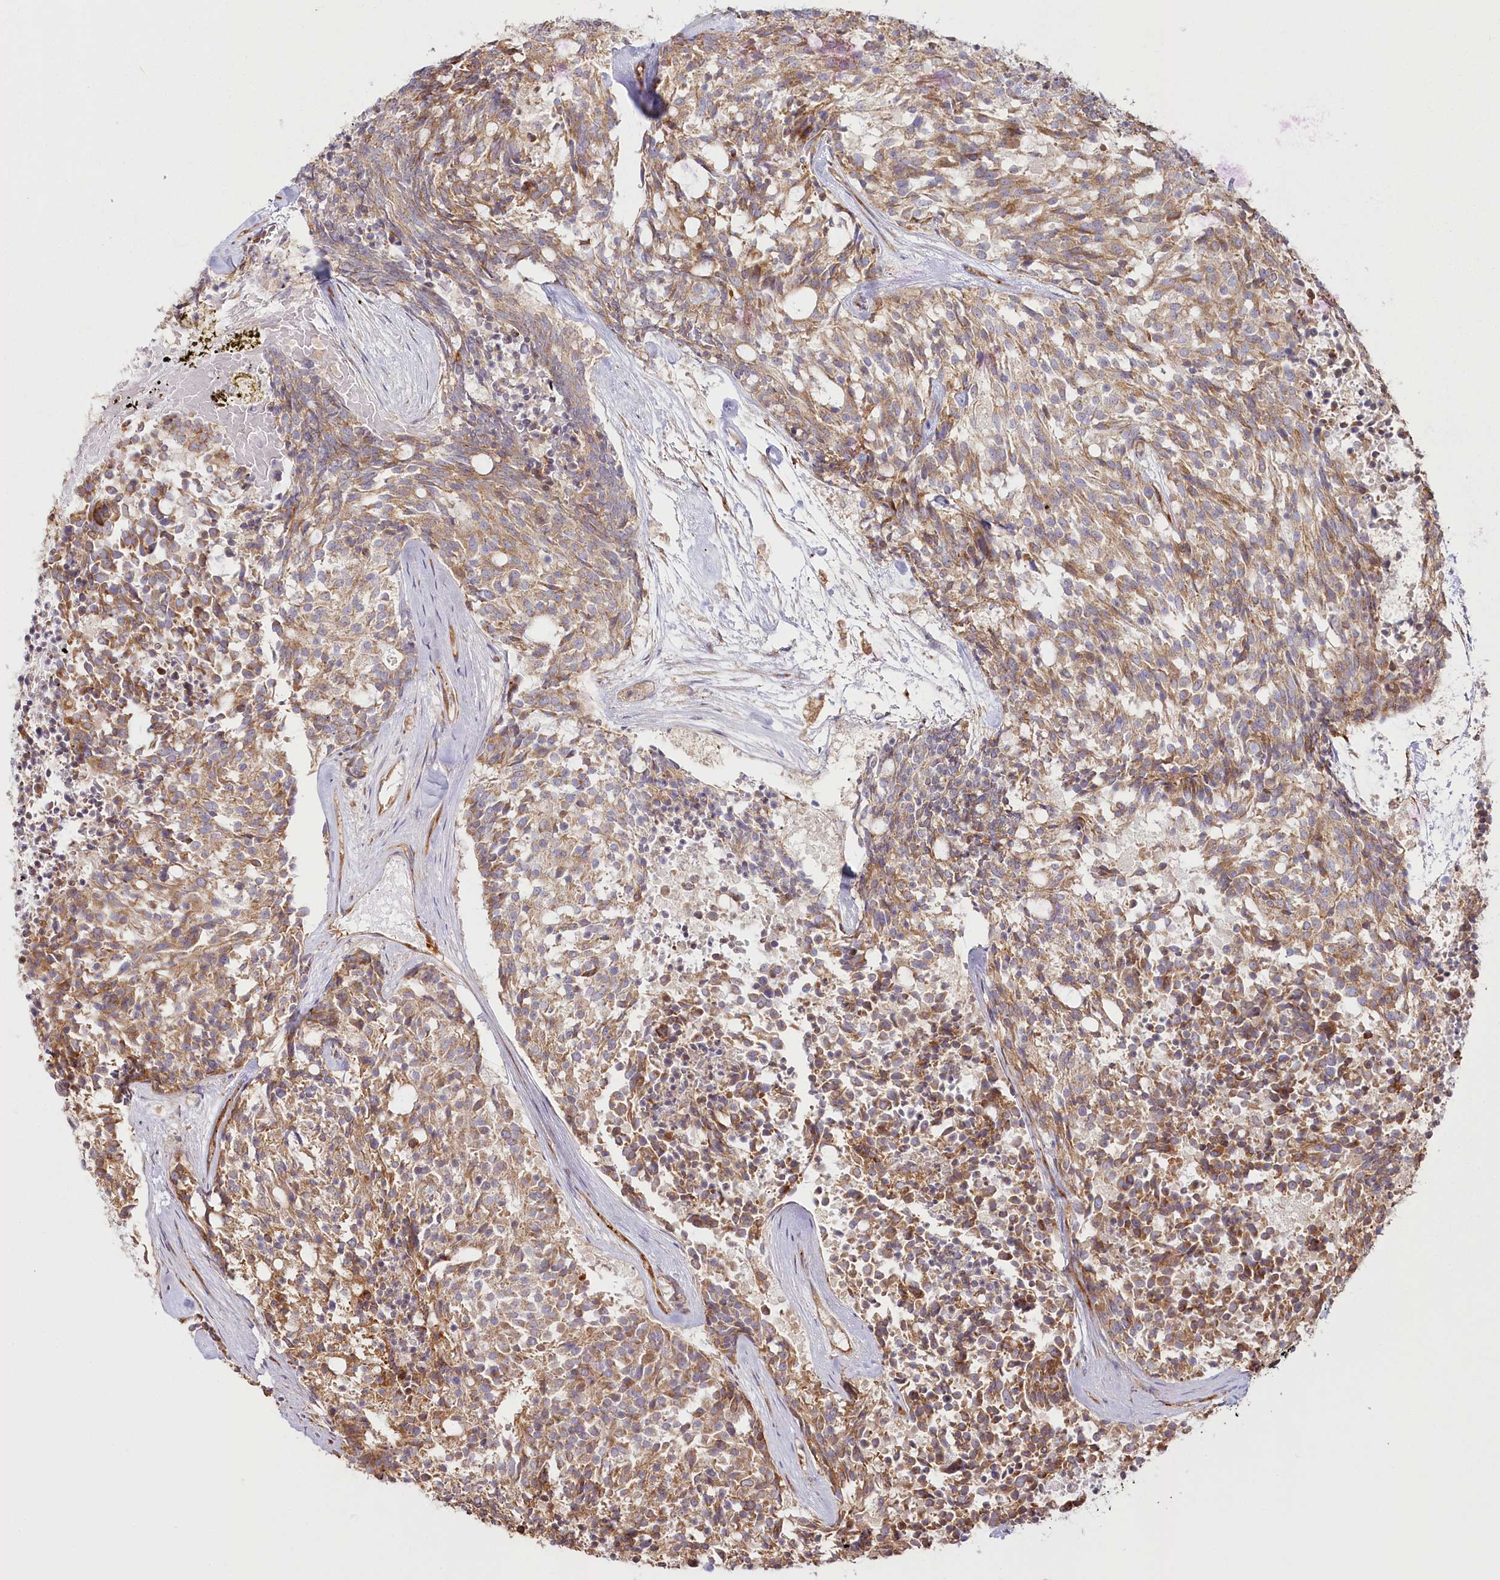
{"staining": {"intensity": "moderate", "quantity": ">75%", "location": "cytoplasmic/membranous"}, "tissue": "carcinoid", "cell_type": "Tumor cells", "image_type": "cancer", "snomed": [{"axis": "morphology", "description": "Carcinoid, malignant, NOS"}, {"axis": "topography", "description": "Pancreas"}], "caption": "IHC image of malignant carcinoid stained for a protein (brown), which exhibits medium levels of moderate cytoplasmic/membranous positivity in approximately >75% of tumor cells.", "gene": "HARS2", "patient": {"sex": "female", "age": 54}}